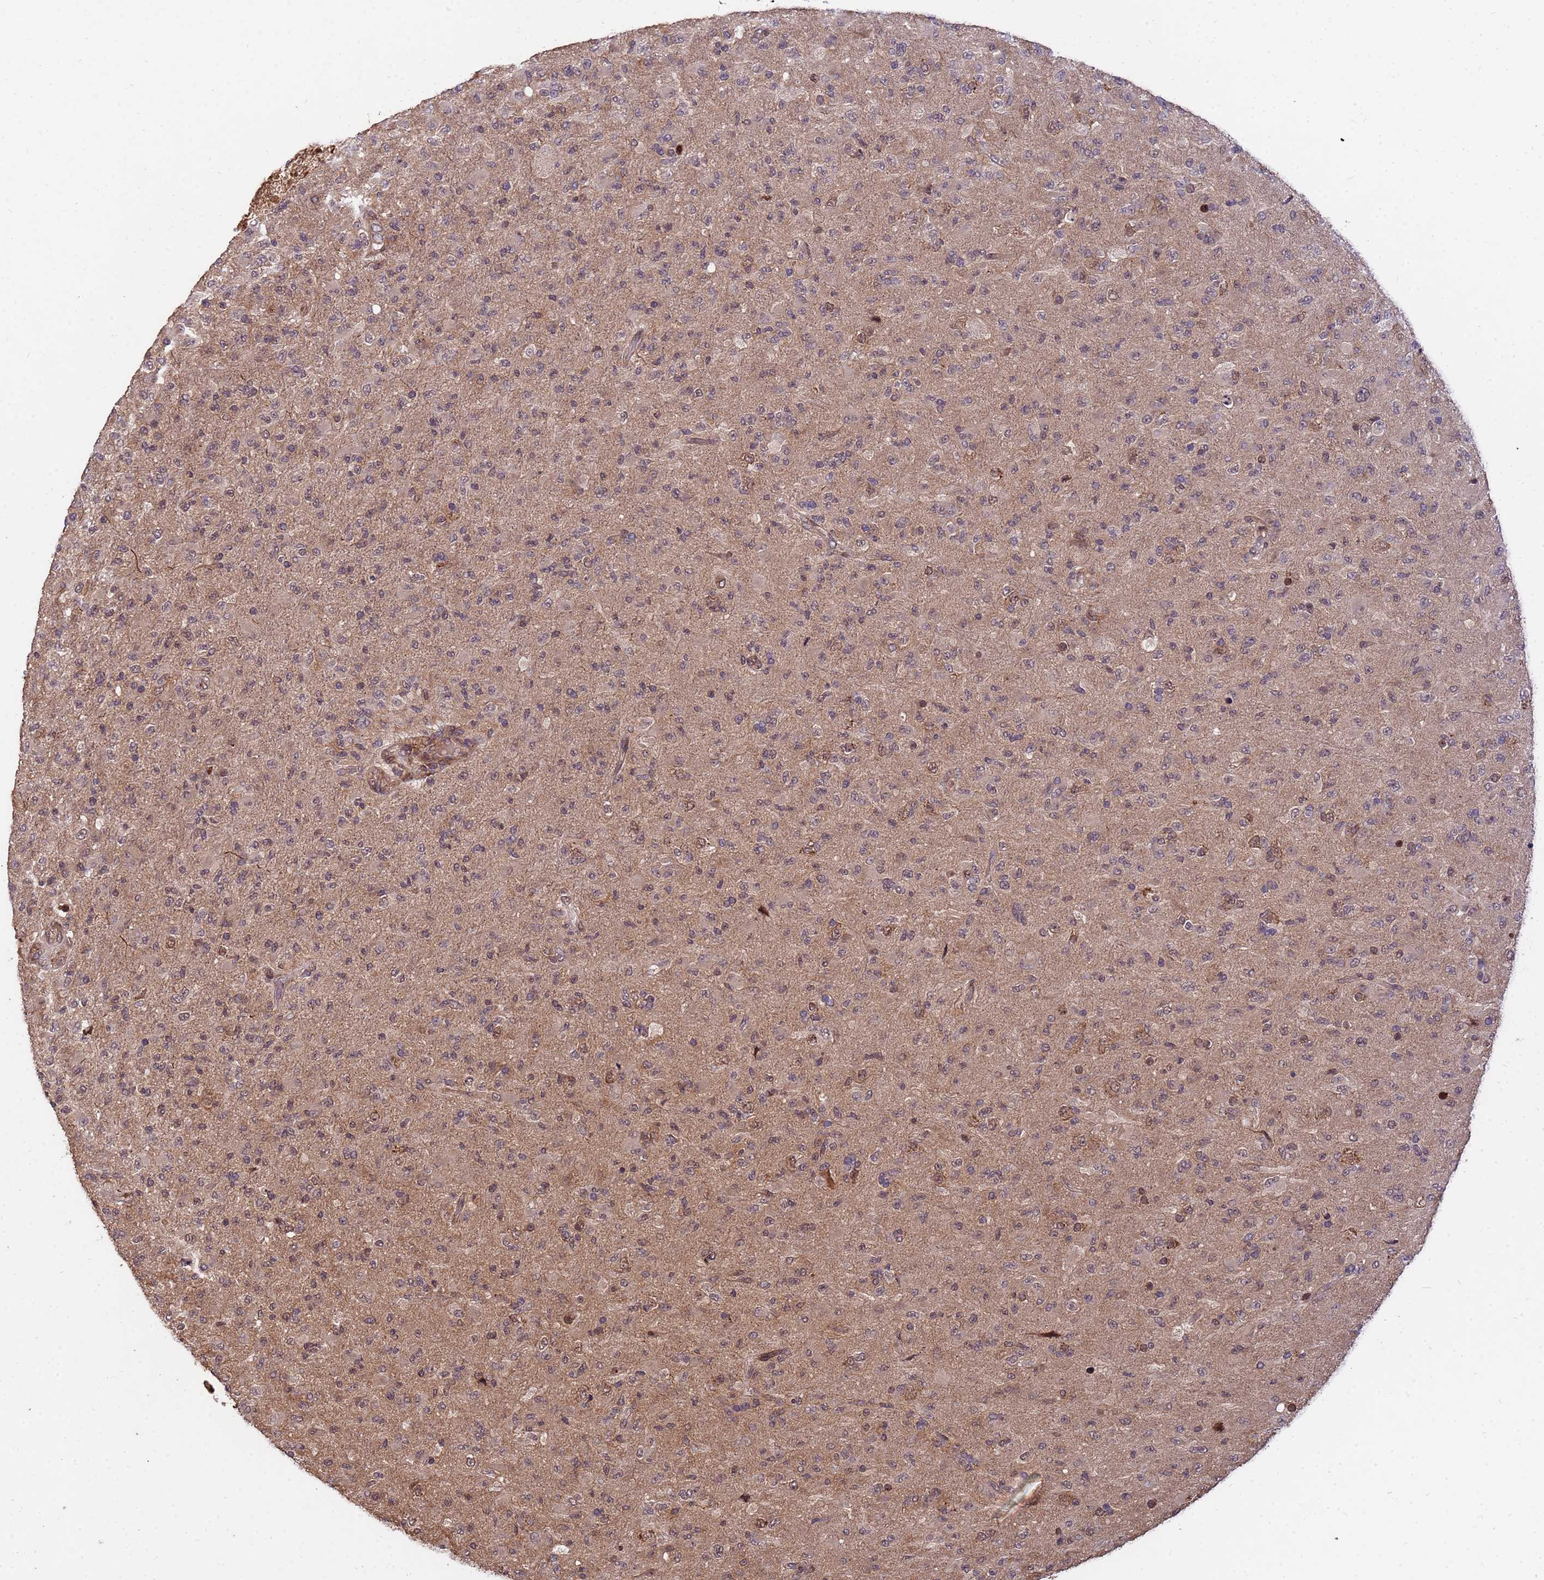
{"staining": {"intensity": "moderate", "quantity": "25%-75%", "location": "nuclear"}, "tissue": "glioma", "cell_type": "Tumor cells", "image_type": "cancer", "snomed": [{"axis": "morphology", "description": "Glioma, malignant, Low grade"}, {"axis": "topography", "description": "Brain"}], "caption": "Protein staining reveals moderate nuclear expression in about 25%-75% of tumor cells in glioma.", "gene": "ZNF619", "patient": {"sex": "male", "age": 65}}